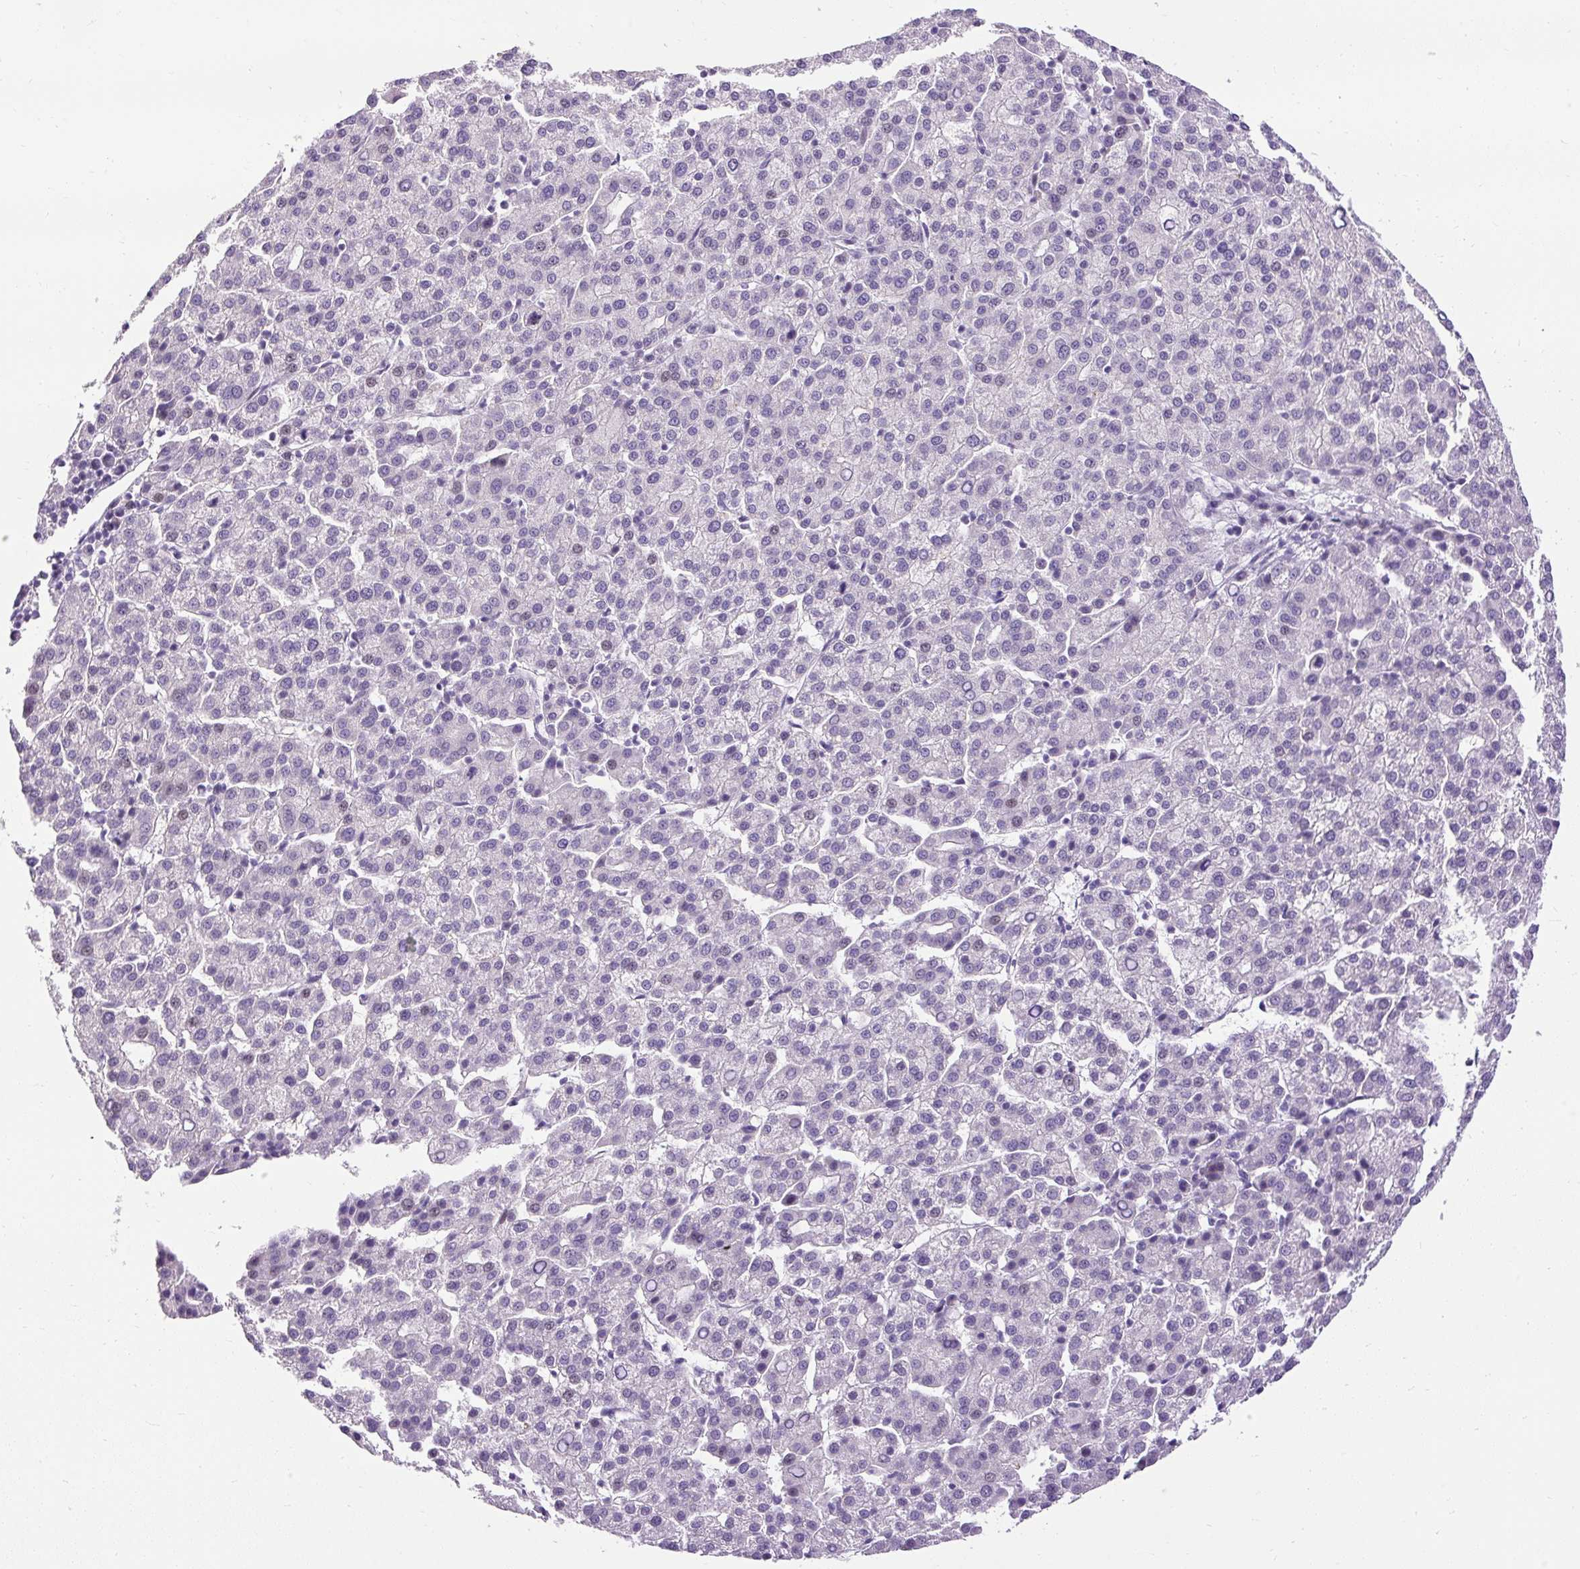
{"staining": {"intensity": "weak", "quantity": "<25%", "location": "nuclear"}, "tissue": "liver cancer", "cell_type": "Tumor cells", "image_type": "cancer", "snomed": [{"axis": "morphology", "description": "Carcinoma, Hepatocellular, NOS"}, {"axis": "topography", "description": "Liver"}], "caption": "Image shows no protein positivity in tumor cells of hepatocellular carcinoma (liver) tissue. (IHC, brightfield microscopy, high magnification).", "gene": "ARHGEF18", "patient": {"sex": "female", "age": 58}}